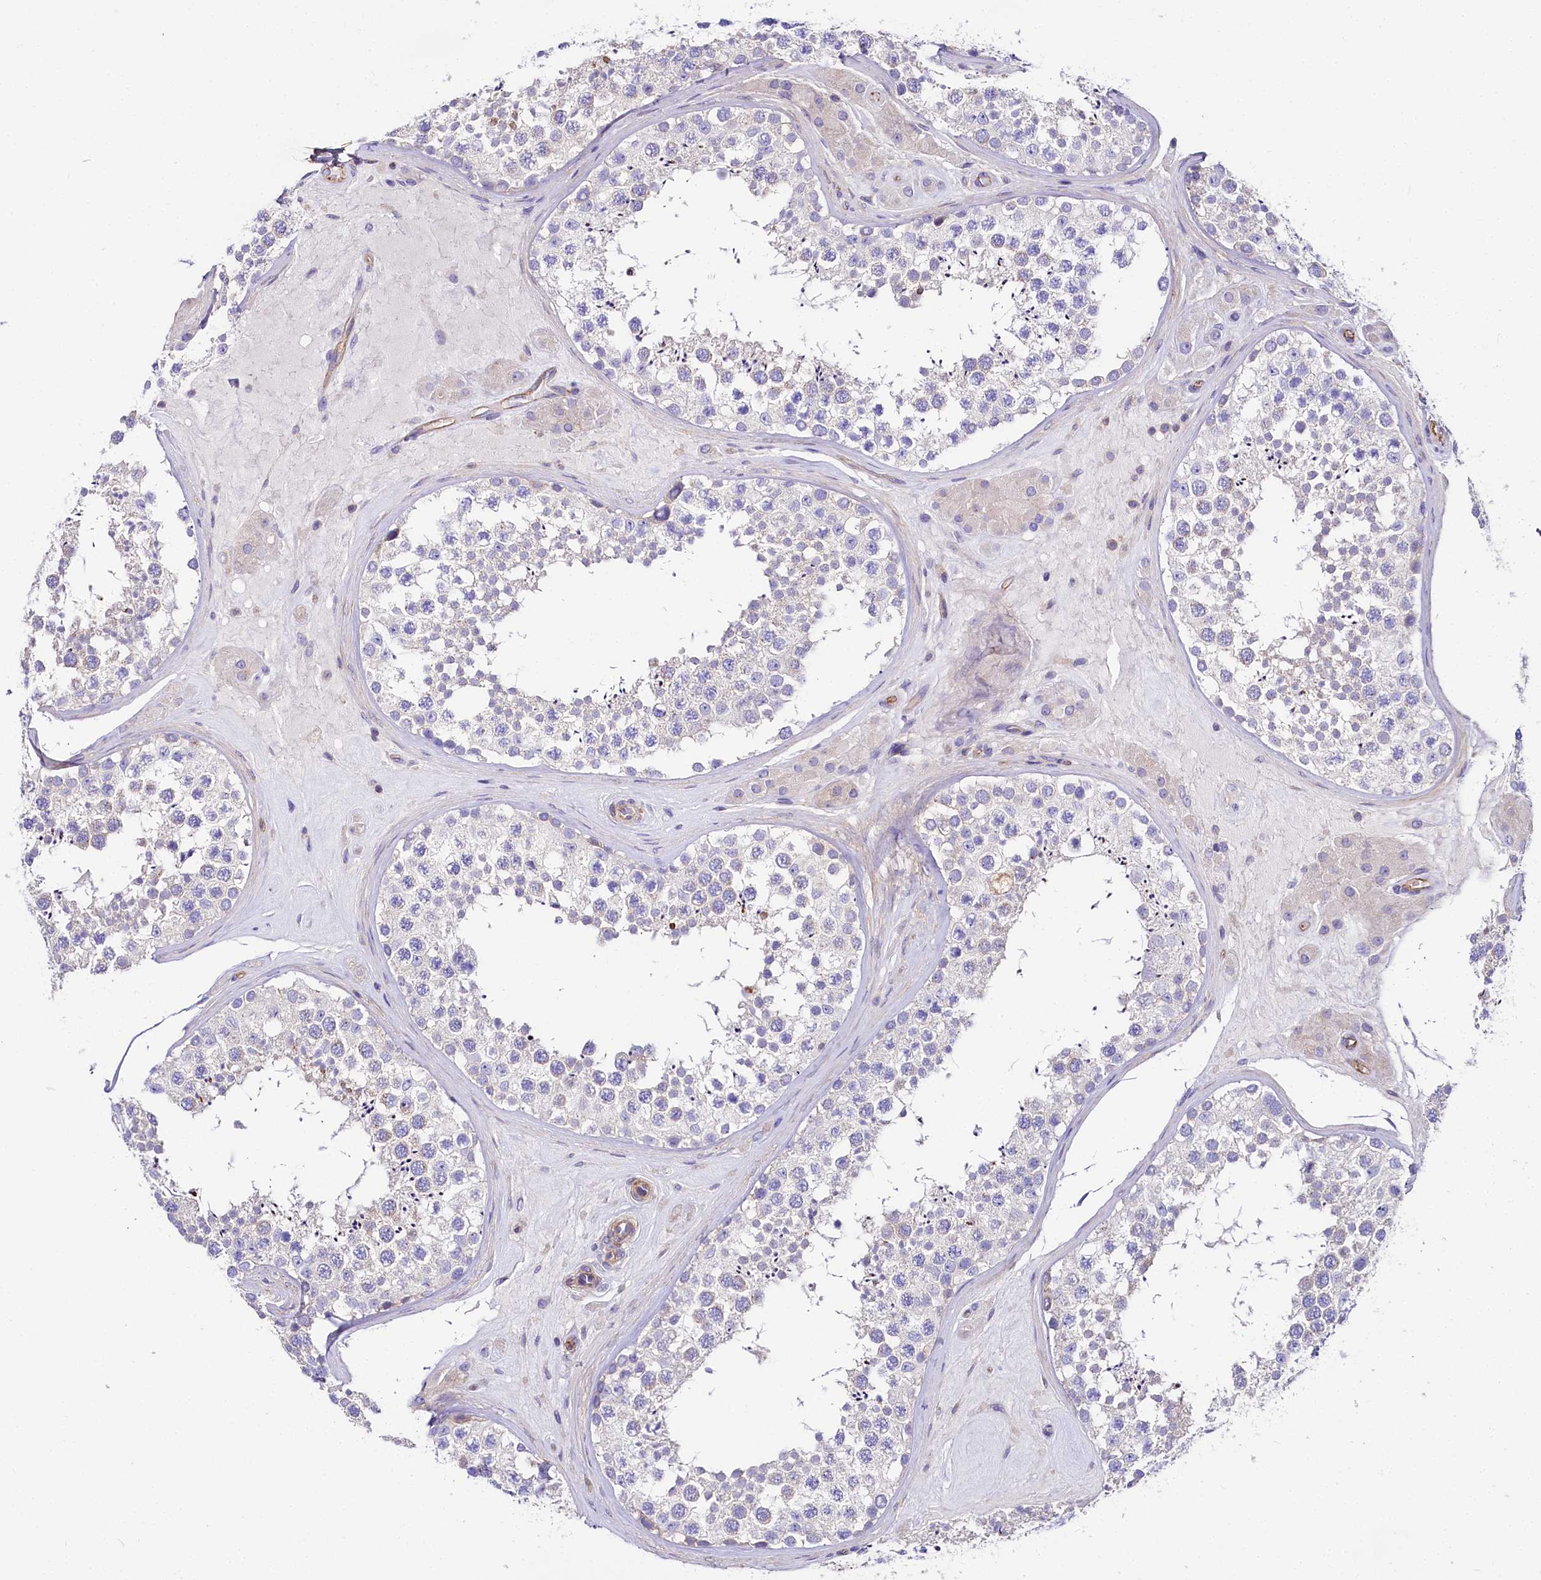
{"staining": {"intensity": "negative", "quantity": "none", "location": "none"}, "tissue": "testis", "cell_type": "Cells in seminiferous ducts", "image_type": "normal", "snomed": [{"axis": "morphology", "description": "Normal tissue, NOS"}, {"axis": "topography", "description": "Testis"}], "caption": "A histopathology image of testis stained for a protein reveals no brown staining in cells in seminiferous ducts.", "gene": "FCHSD2", "patient": {"sex": "male", "age": 46}}